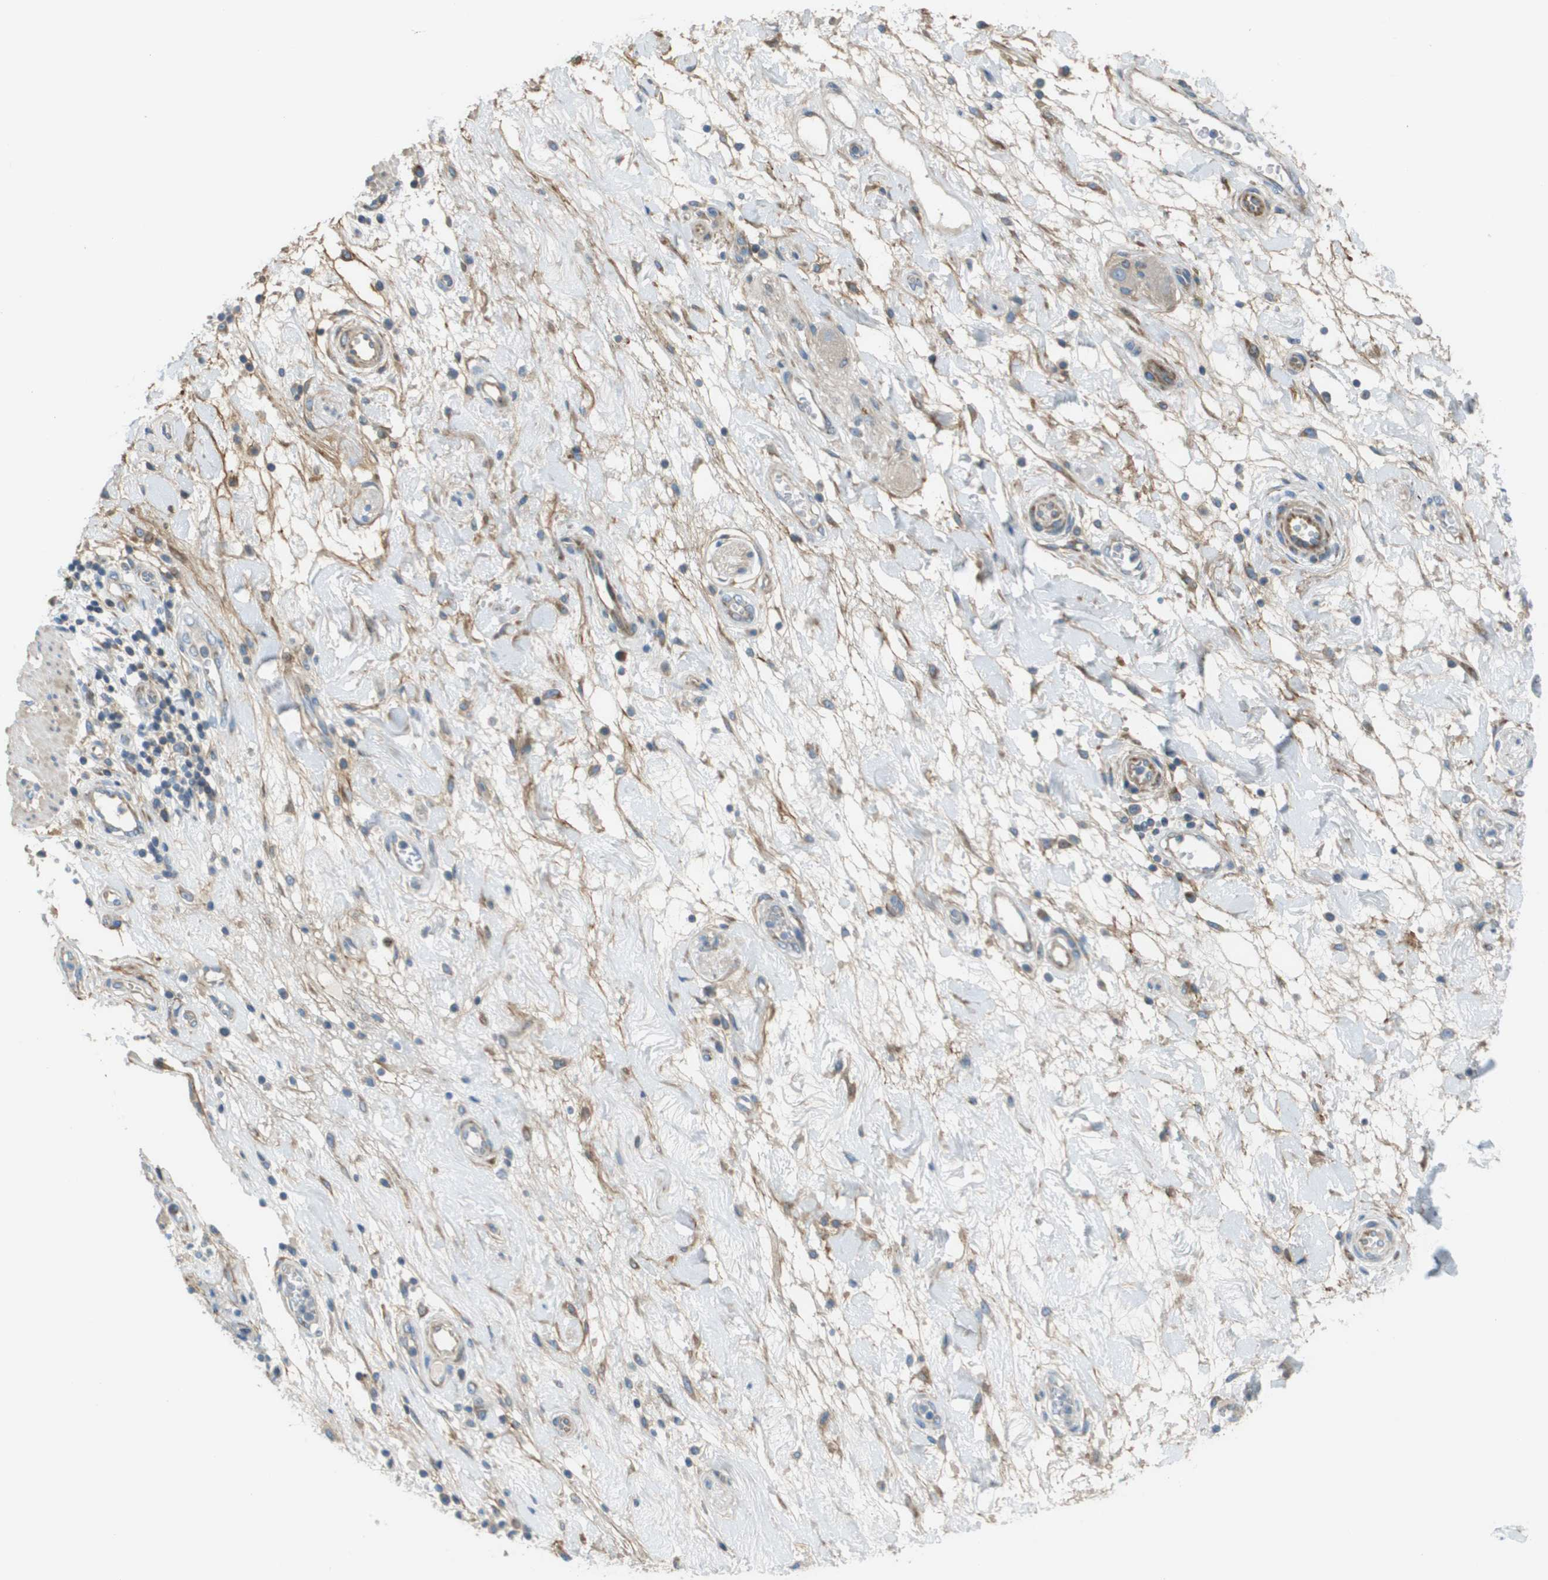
{"staining": {"intensity": "weak", "quantity": ">75%", "location": "cytoplasmic/membranous"}, "tissue": "pancreatic cancer", "cell_type": "Tumor cells", "image_type": "cancer", "snomed": [{"axis": "morphology", "description": "Adenocarcinoma, NOS"}, {"axis": "topography", "description": "Pancreas"}], "caption": "There is low levels of weak cytoplasmic/membranous staining in tumor cells of adenocarcinoma (pancreatic), as demonstrated by immunohistochemical staining (brown color).", "gene": "GALNT6", "patient": {"sex": "female", "age": 78}}